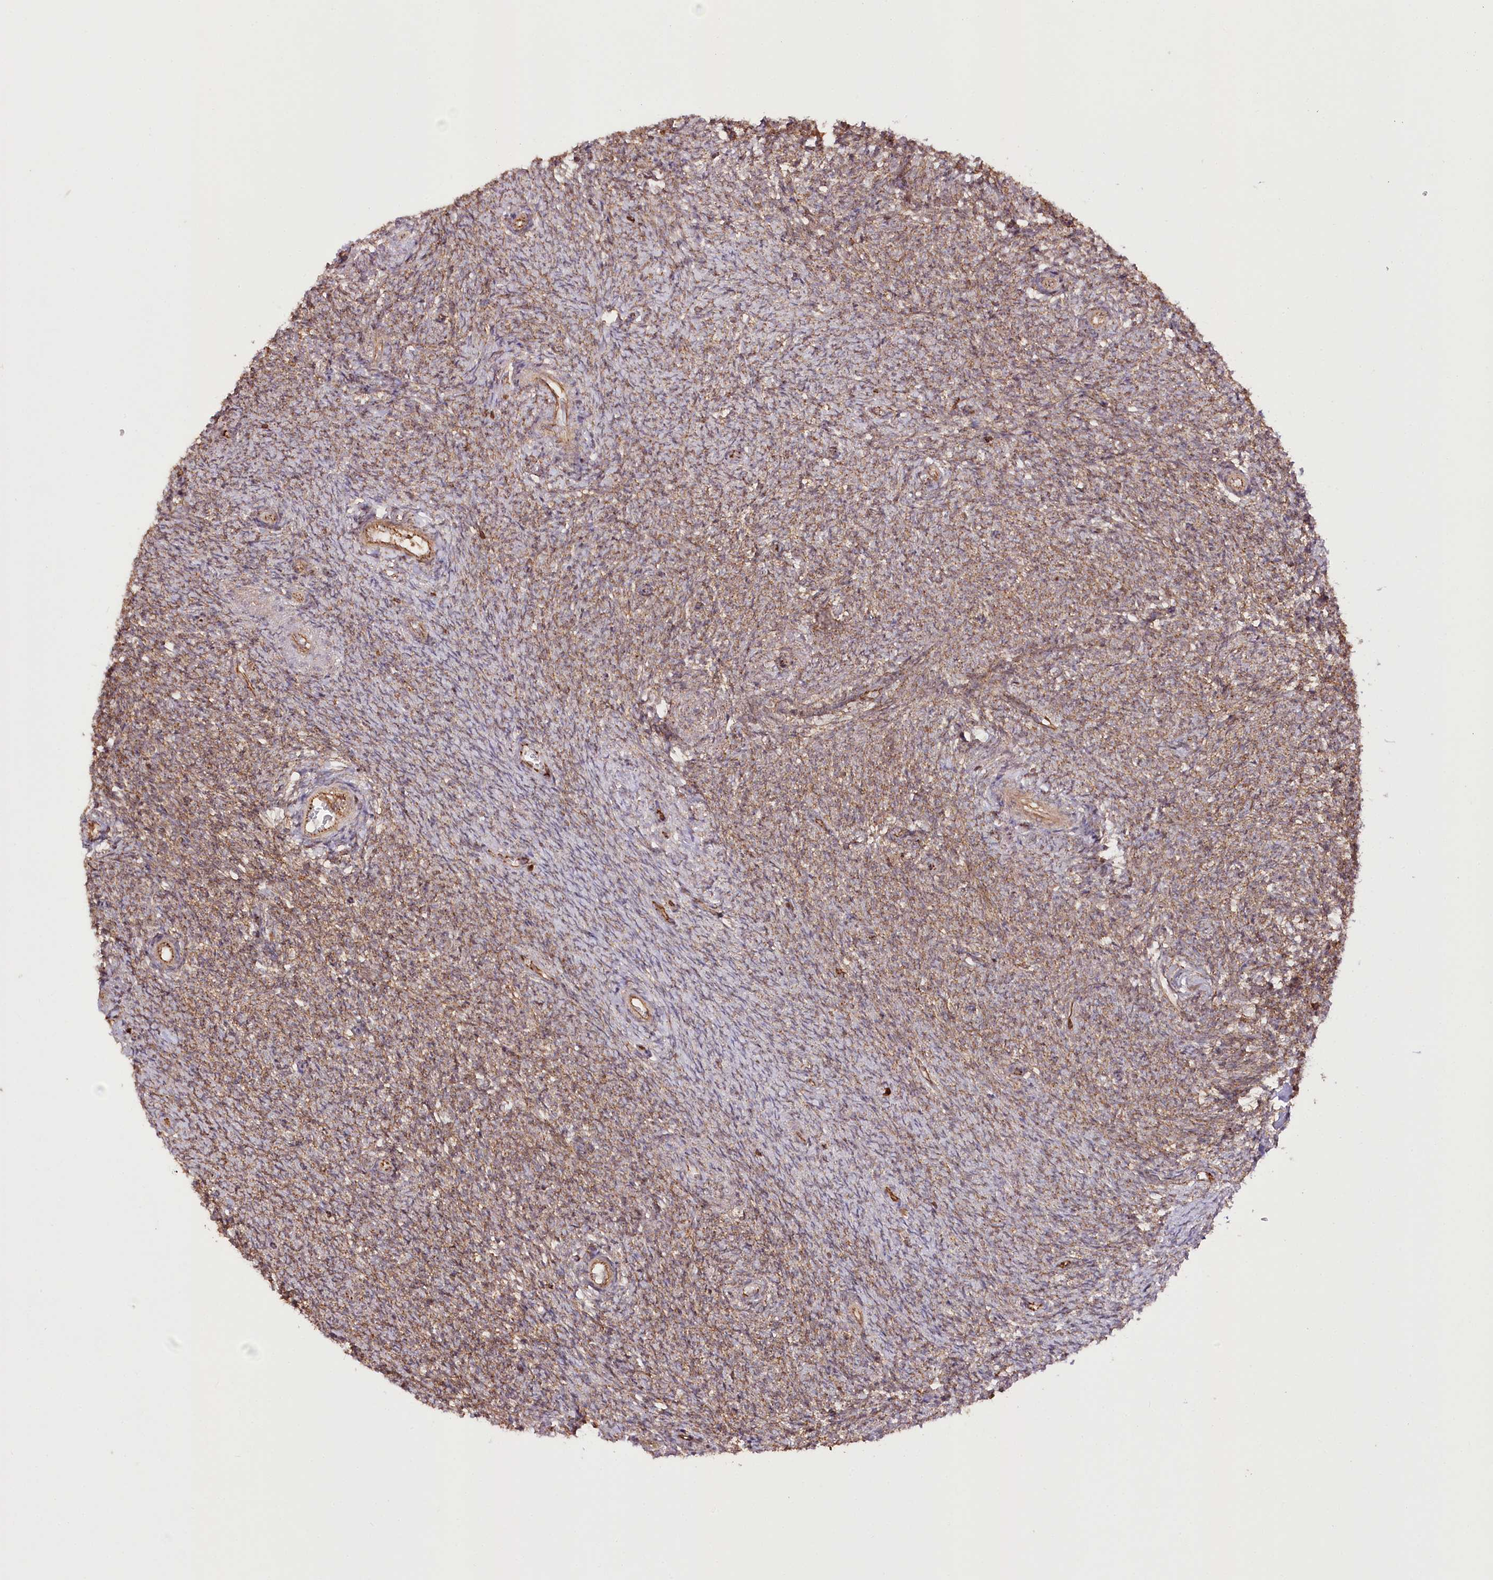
{"staining": {"intensity": "moderate", "quantity": ">75%", "location": "cytoplasmic/membranous"}, "tissue": "ovary", "cell_type": "Ovarian stroma cells", "image_type": "normal", "snomed": [{"axis": "morphology", "description": "Normal tissue, NOS"}, {"axis": "topography", "description": "Ovary"}], "caption": "An image of ovary stained for a protein displays moderate cytoplasmic/membranous brown staining in ovarian stroma cells. Nuclei are stained in blue.", "gene": "DHX29", "patient": {"sex": "female", "age": 44}}